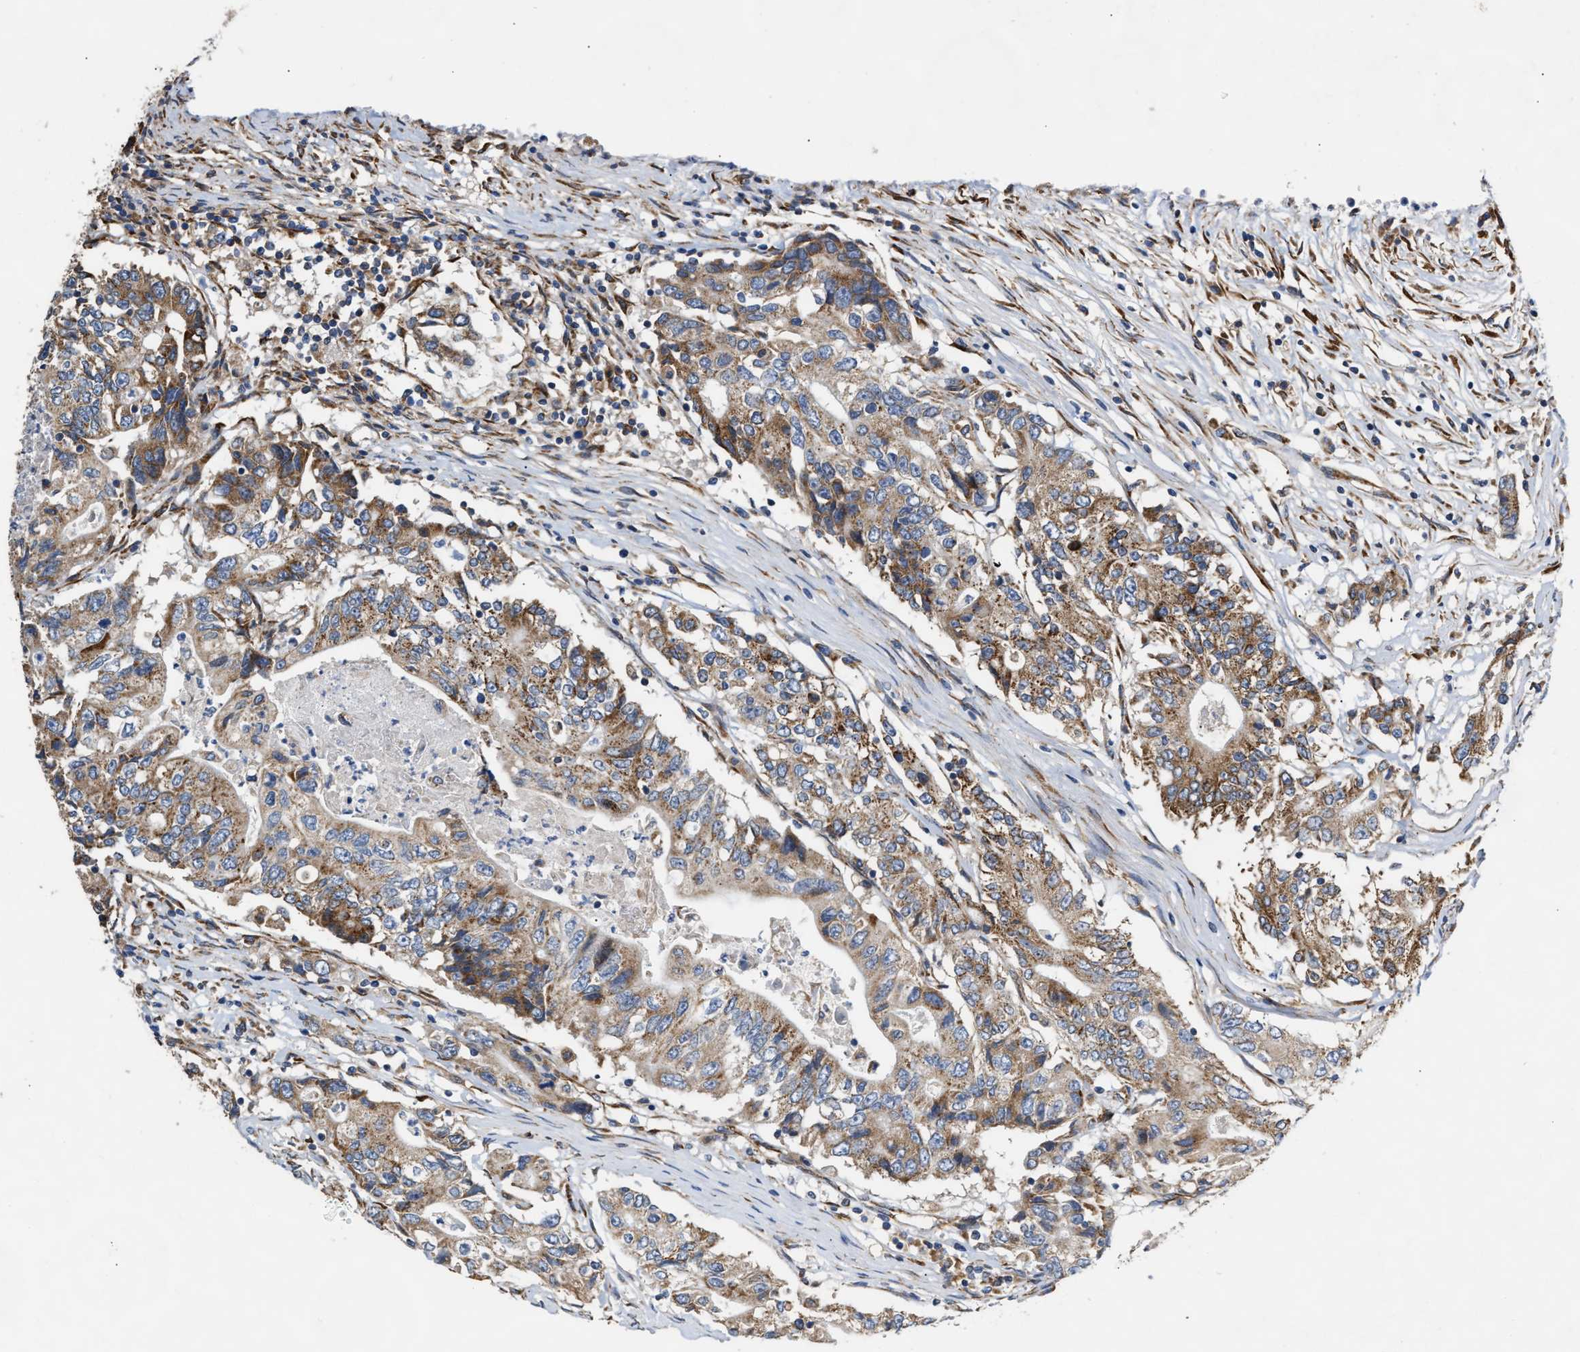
{"staining": {"intensity": "moderate", "quantity": ">75%", "location": "cytoplasmic/membranous"}, "tissue": "colorectal cancer", "cell_type": "Tumor cells", "image_type": "cancer", "snomed": [{"axis": "morphology", "description": "Adenocarcinoma, NOS"}, {"axis": "topography", "description": "Colon"}], "caption": "Immunohistochemical staining of human adenocarcinoma (colorectal) demonstrates medium levels of moderate cytoplasmic/membranous protein positivity in about >75% of tumor cells.", "gene": "MALSU1", "patient": {"sex": "female", "age": 77}}